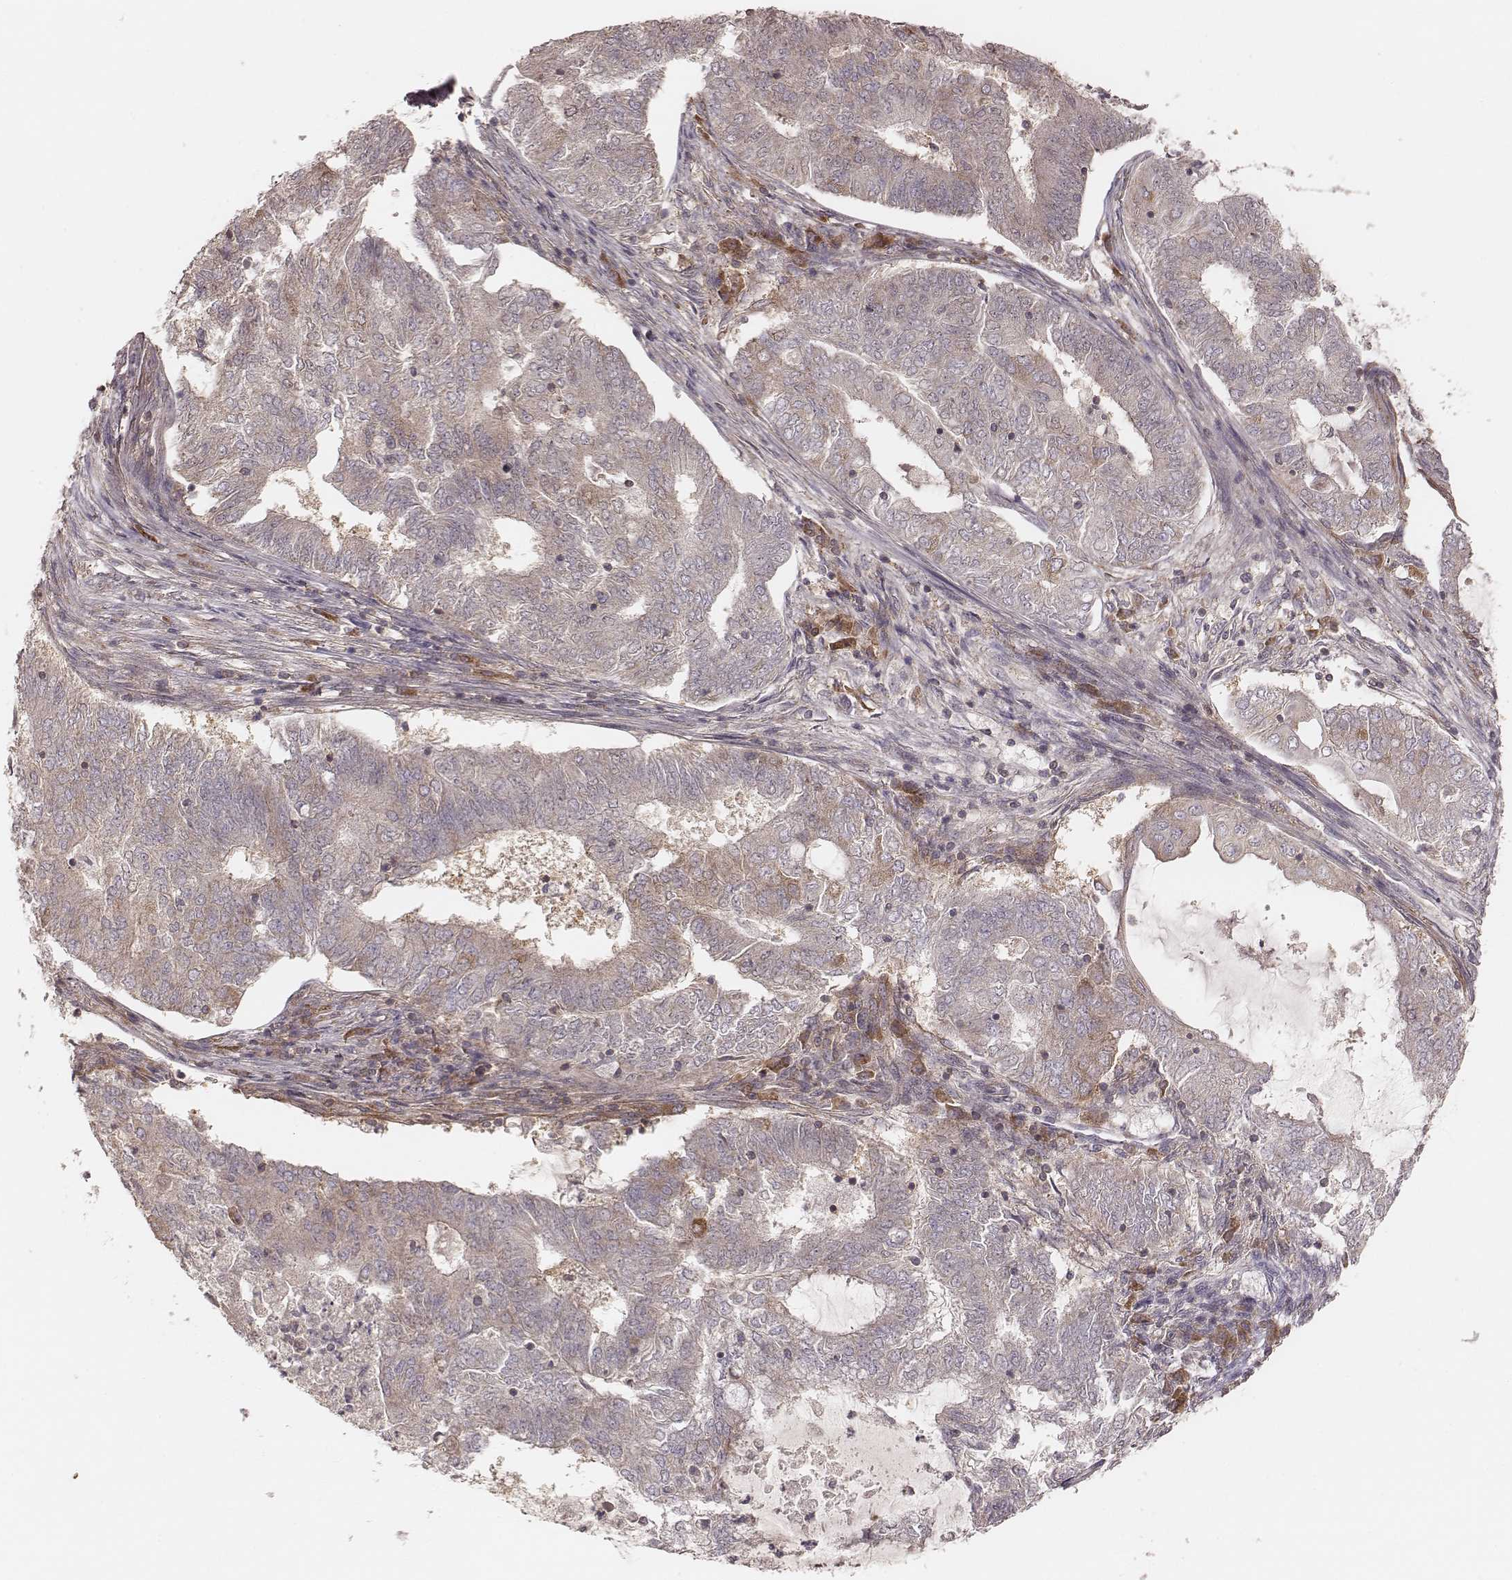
{"staining": {"intensity": "negative", "quantity": "none", "location": "none"}, "tissue": "endometrial cancer", "cell_type": "Tumor cells", "image_type": "cancer", "snomed": [{"axis": "morphology", "description": "Adenocarcinoma, NOS"}, {"axis": "topography", "description": "Endometrium"}], "caption": "This is a micrograph of IHC staining of endometrial cancer (adenocarcinoma), which shows no staining in tumor cells. (Immunohistochemistry (ihc), brightfield microscopy, high magnification).", "gene": "CARS1", "patient": {"sex": "female", "age": 62}}